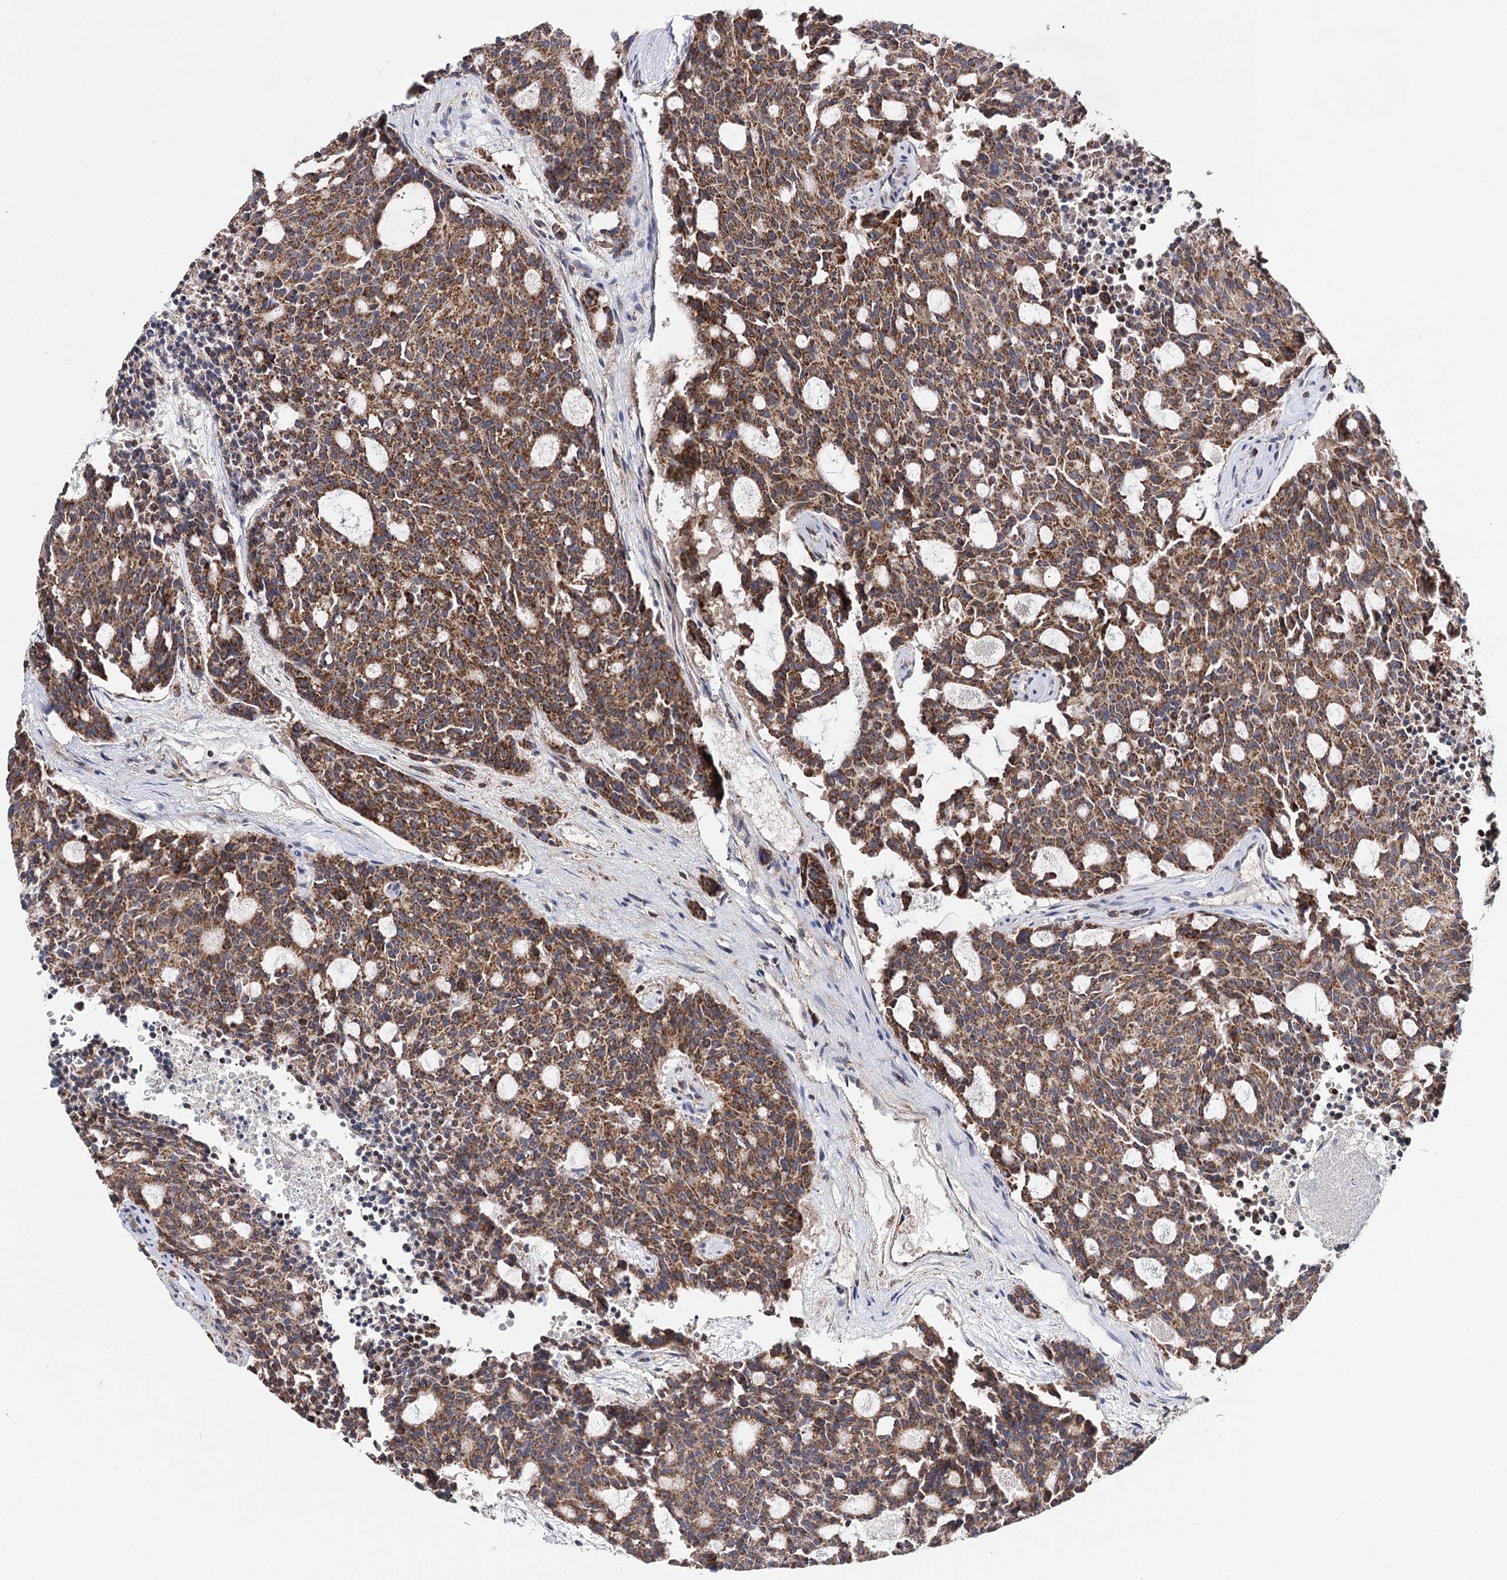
{"staining": {"intensity": "moderate", "quantity": ">75%", "location": "cytoplasmic/membranous"}, "tissue": "carcinoid", "cell_type": "Tumor cells", "image_type": "cancer", "snomed": [{"axis": "morphology", "description": "Carcinoid, malignant, NOS"}, {"axis": "topography", "description": "Pancreas"}], "caption": "Carcinoid tissue exhibits moderate cytoplasmic/membranous expression in approximately >75% of tumor cells, visualized by immunohistochemistry.", "gene": "CFAP46", "patient": {"sex": "female", "age": 54}}